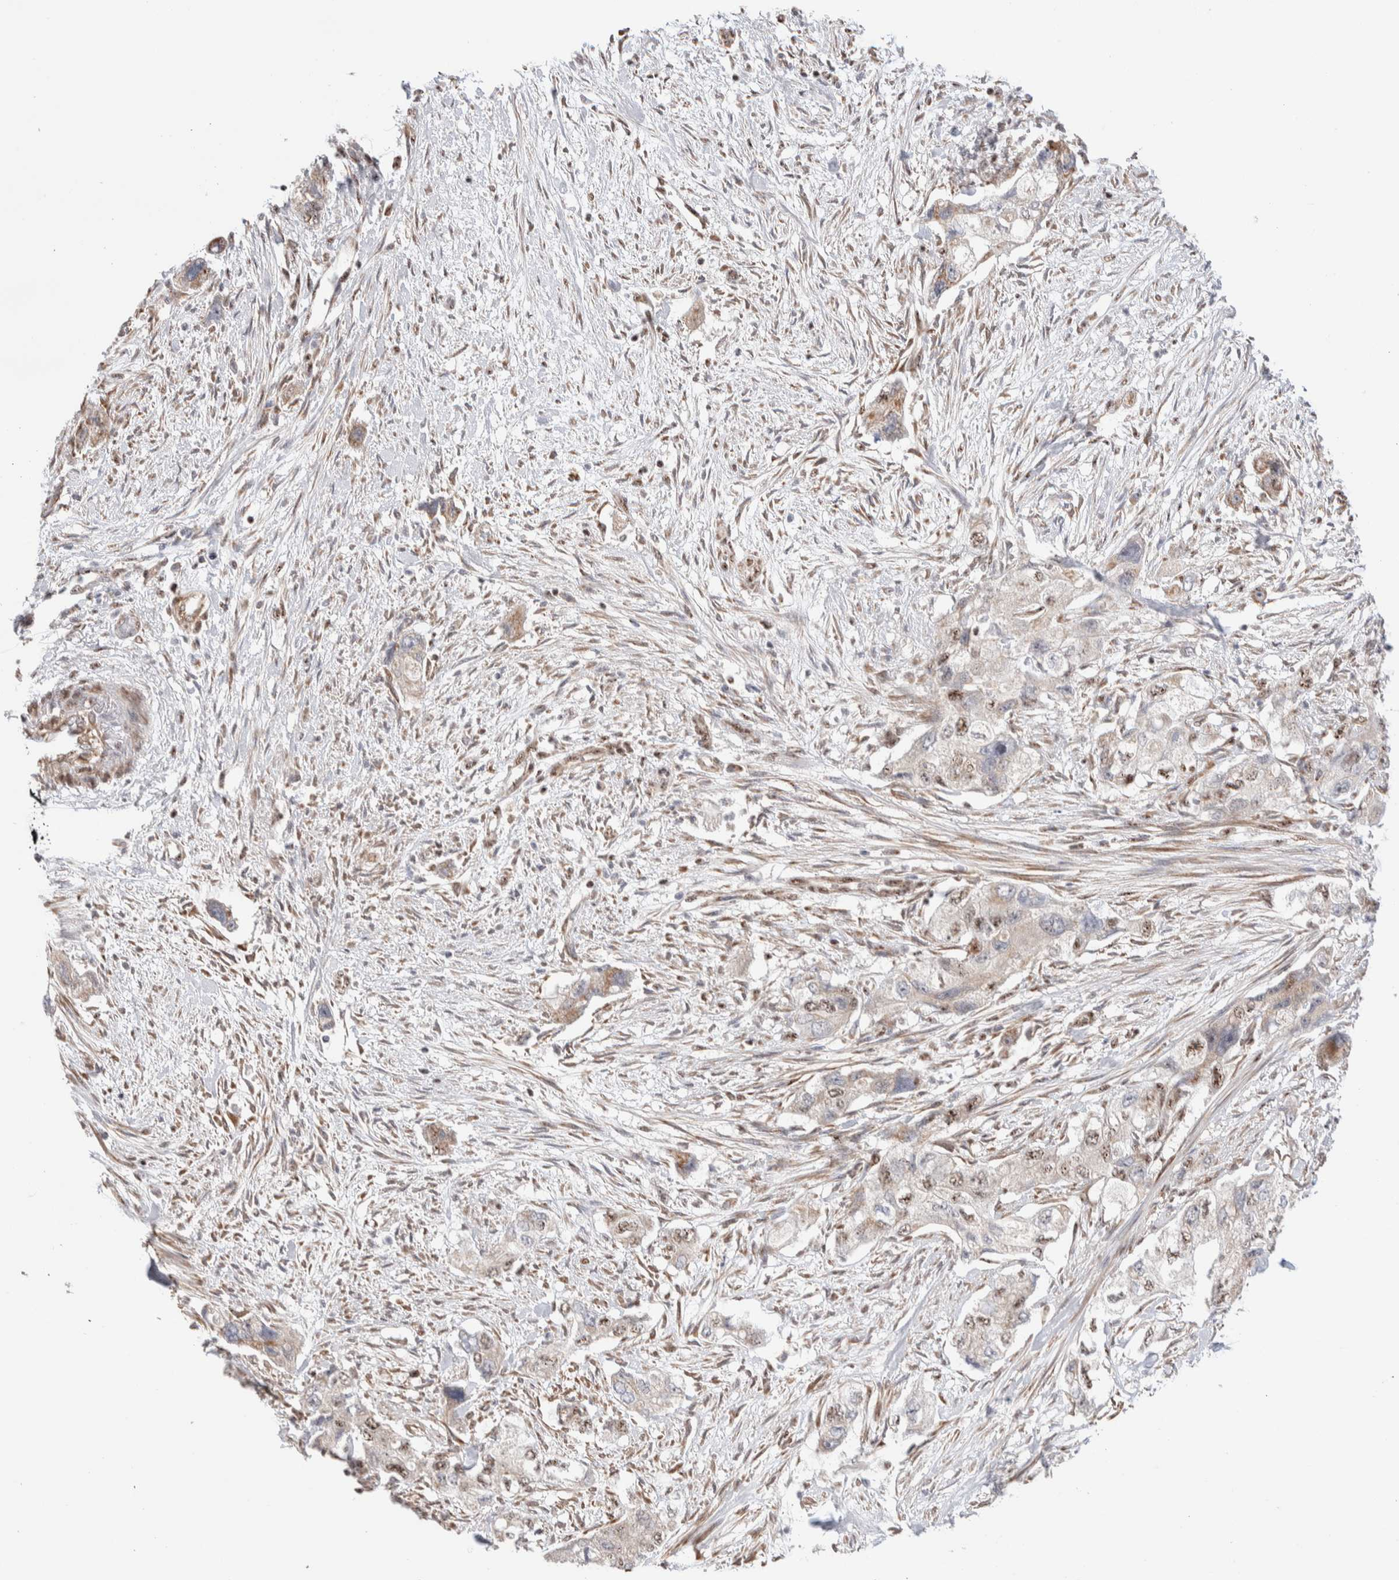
{"staining": {"intensity": "weak", "quantity": ">75%", "location": "cytoplasmic/membranous"}, "tissue": "pancreatic cancer", "cell_type": "Tumor cells", "image_type": "cancer", "snomed": [{"axis": "morphology", "description": "Adenocarcinoma, NOS"}, {"axis": "topography", "description": "Pancreas"}], "caption": "IHC of human pancreatic adenocarcinoma reveals low levels of weak cytoplasmic/membranous expression in about >75% of tumor cells.", "gene": "ZNF695", "patient": {"sex": "female", "age": 73}}